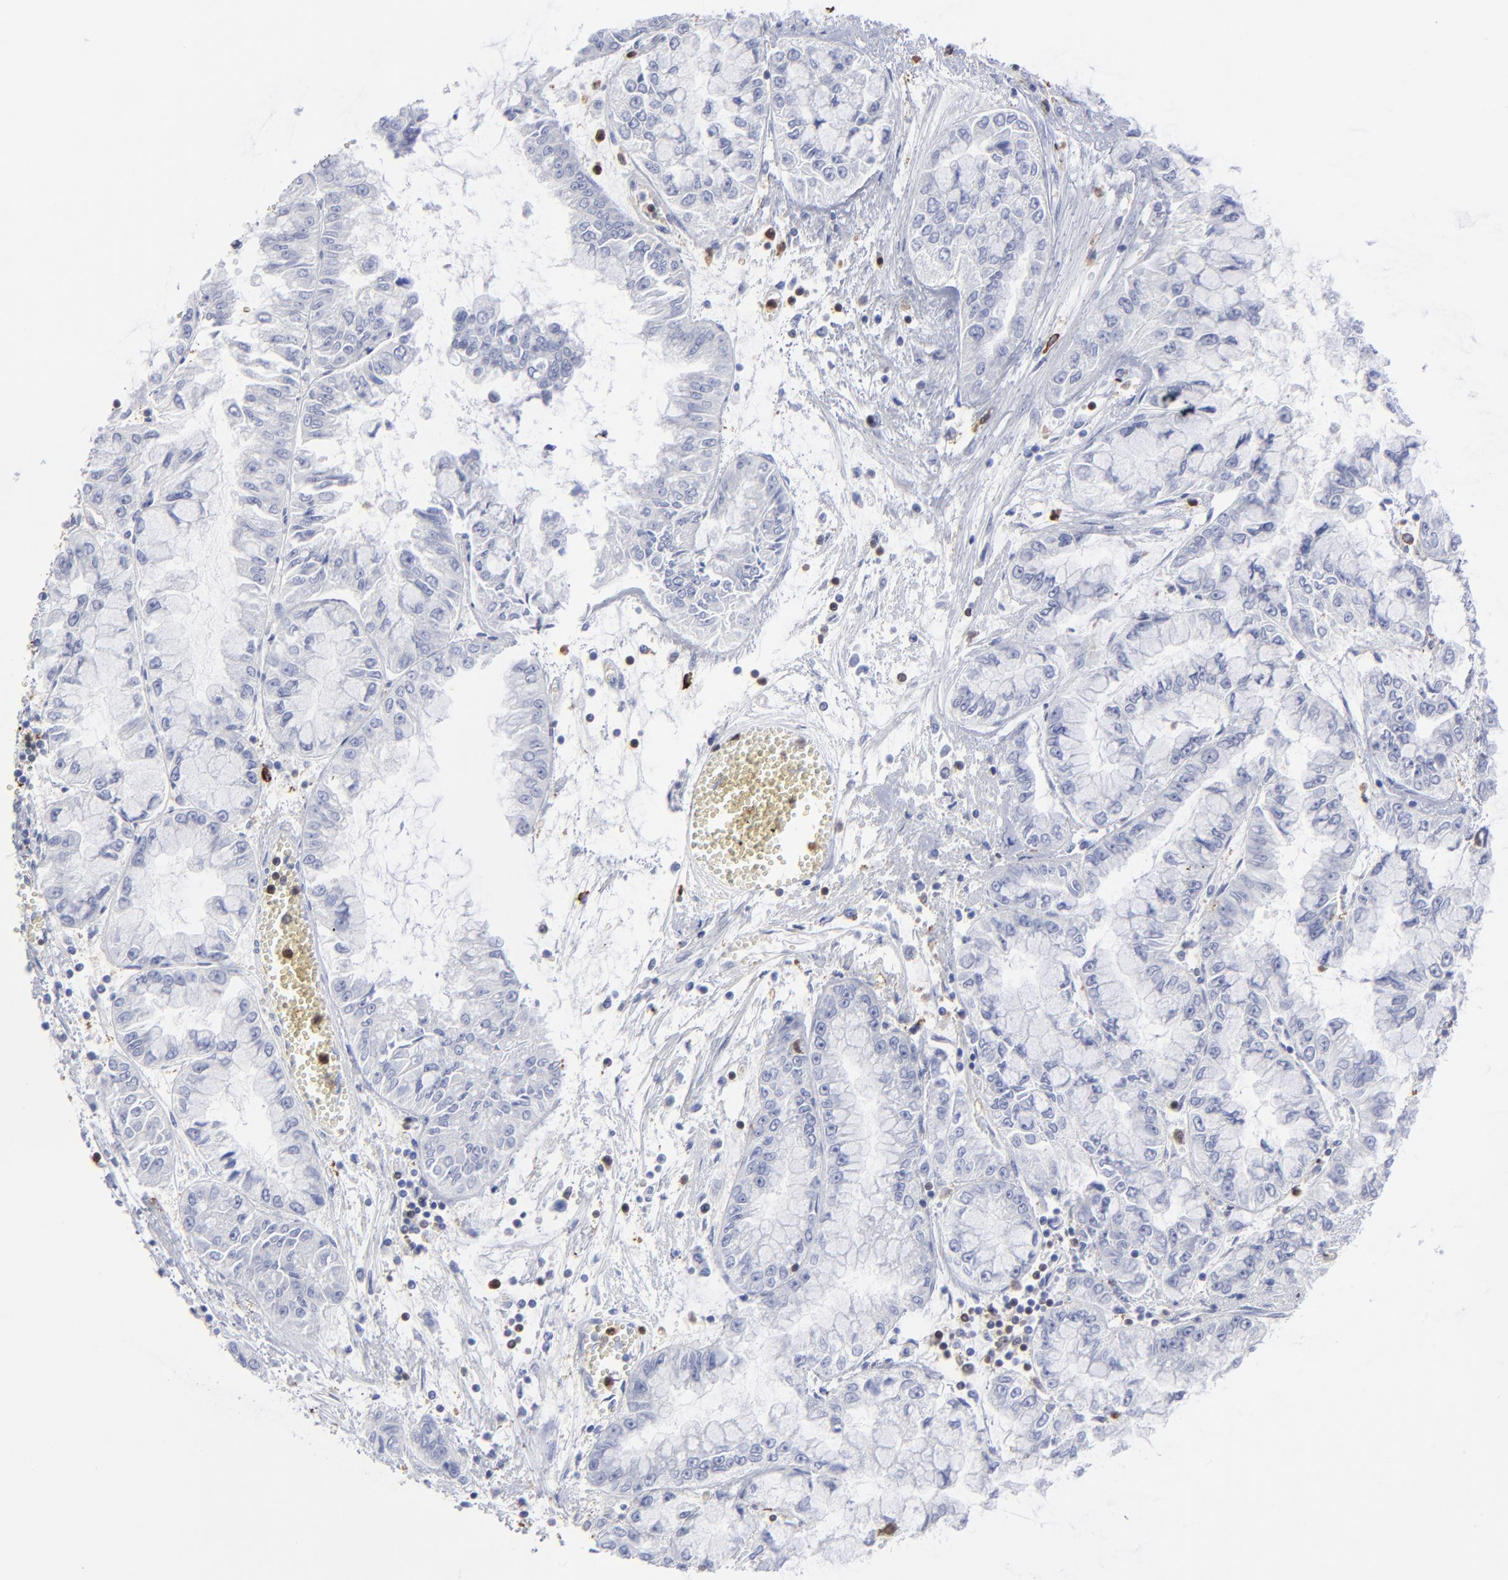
{"staining": {"intensity": "negative", "quantity": "none", "location": "none"}, "tissue": "liver cancer", "cell_type": "Tumor cells", "image_type": "cancer", "snomed": [{"axis": "morphology", "description": "Cholangiocarcinoma"}, {"axis": "topography", "description": "Liver"}], "caption": "High magnification brightfield microscopy of liver cholangiocarcinoma stained with DAB (brown) and counterstained with hematoxylin (blue): tumor cells show no significant staining. (DAB immunohistochemistry with hematoxylin counter stain).", "gene": "TBXT", "patient": {"sex": "female", "age": 79}}